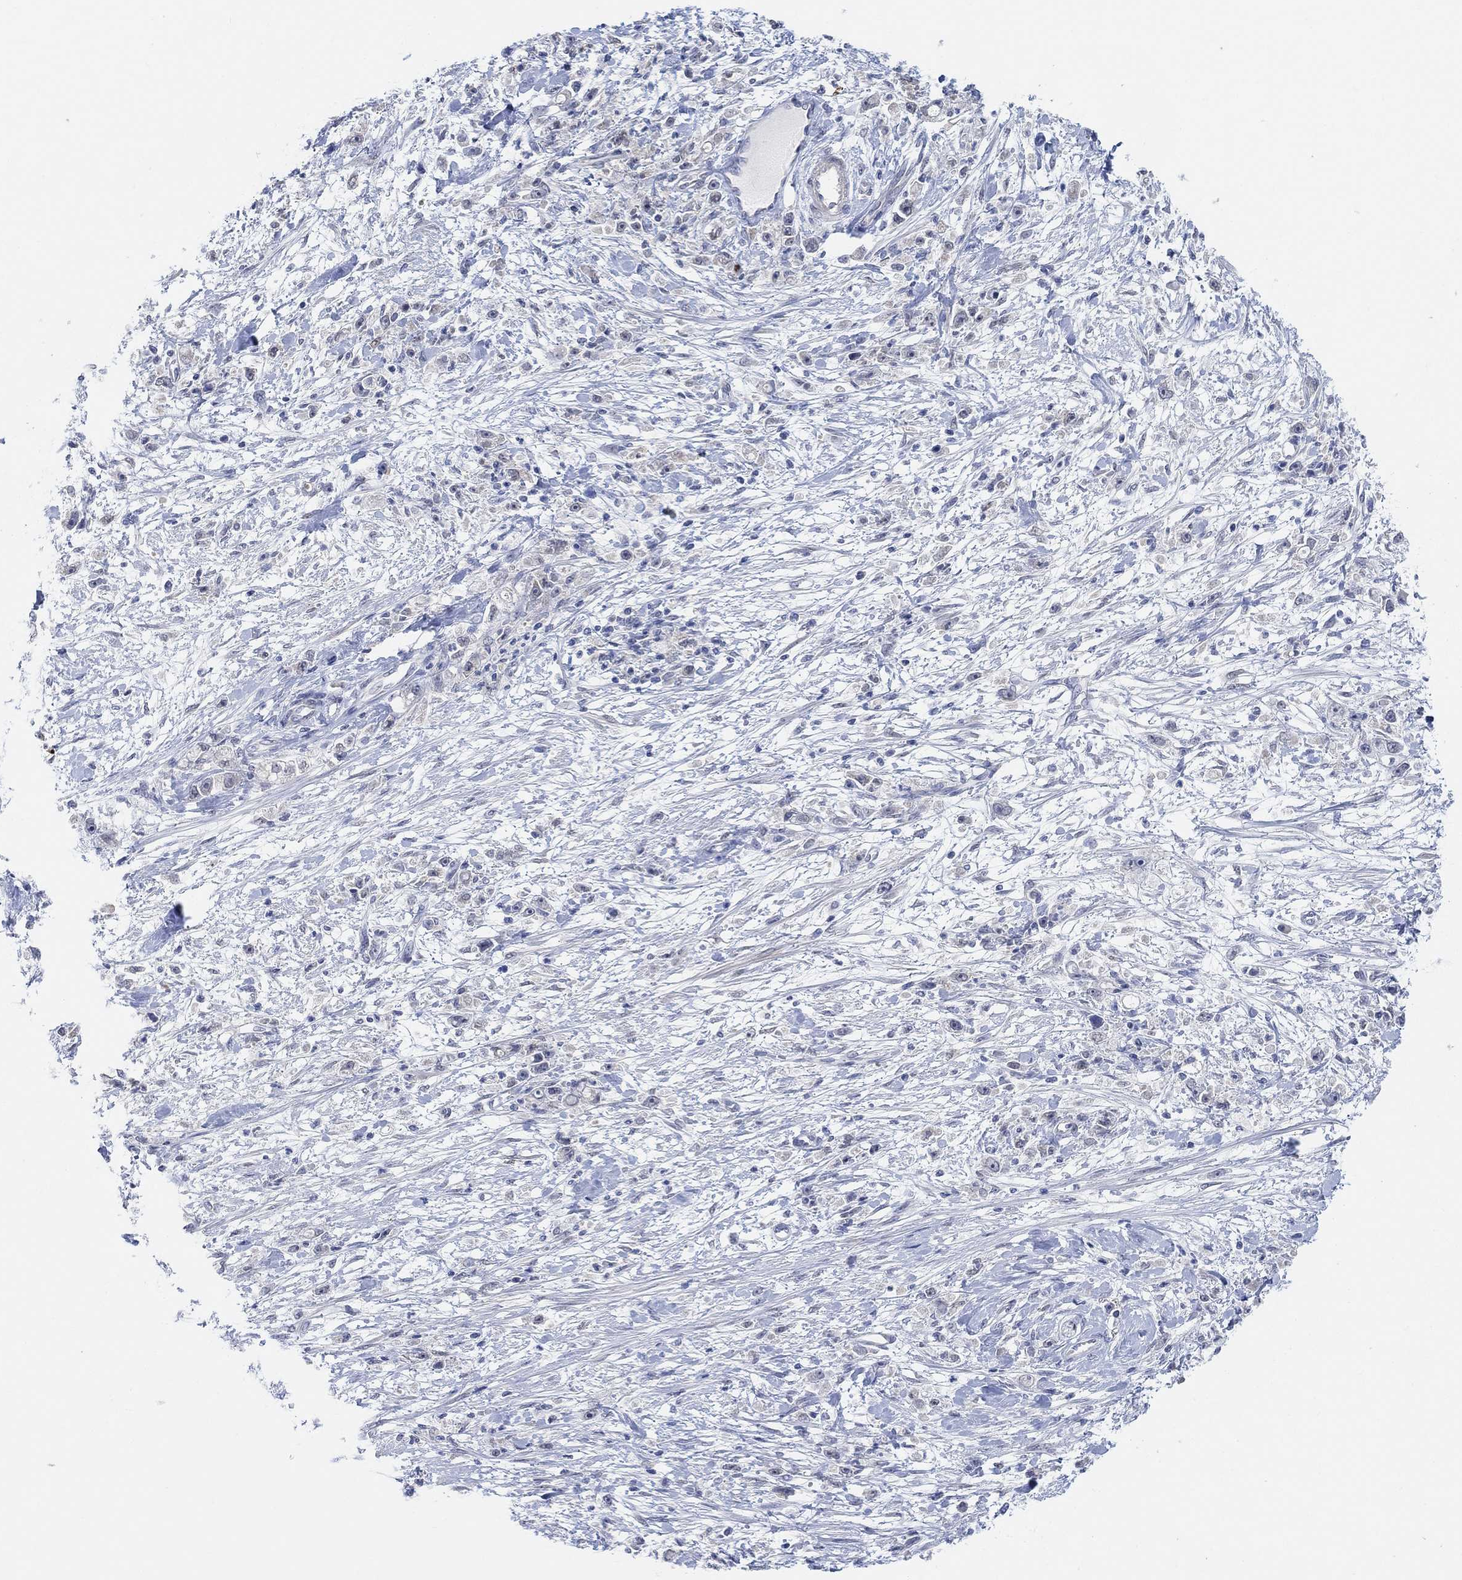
{"staining": {"intensity": "negative", "quantity": "none", "location": "none"}, "tissue": "stomach cancer", "cell_type": "Tumor cells", "image_type": "cancer", "snomed": [{"axis": "morphology", "description": "Adenocarcinoma, NOS"}, {"axis": "topography", "description": "Stomach"}], "caption": "IHC image of stomach adenocarcinoma stained for a protein (brown), which displays no positivity in tumor cells.", "gene": "RIMS1", "patient": {"sex": "female", "age": 59}}